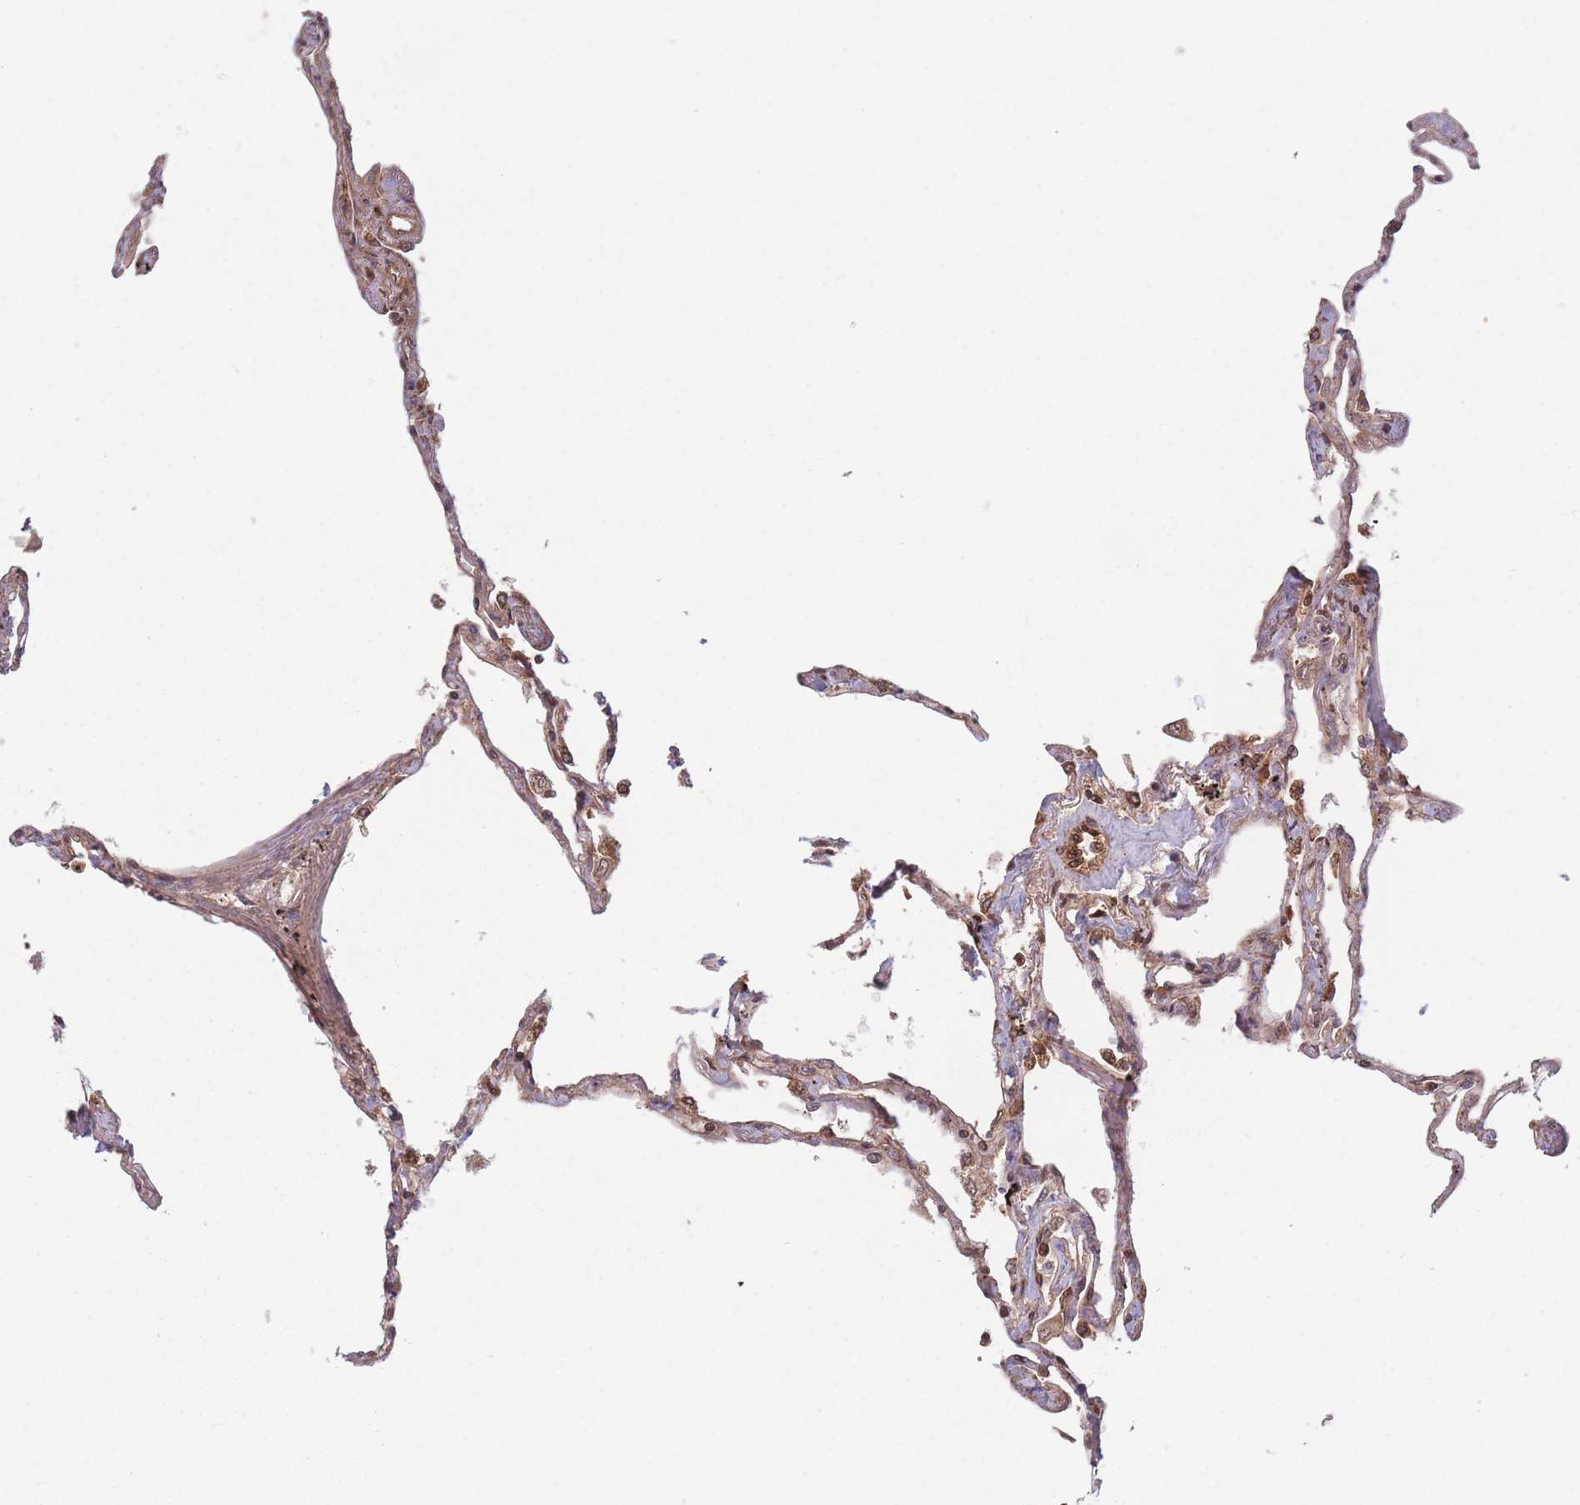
{"staining": {"intensity": "strong", "quantity": ">75%", "location": "cytoplasmic/membranous"}, "tissue": "lung", "cell_type": "Alveolar cells", "image_type": "normal", "snomed": [{"axis": "morphology", "description": "Normal tissue, NOS"}, {"axis": "topography", "description": "Lung"}], "caption": "A brown stain labels strong cytoplasmic/membranous expression of a protein in alveolar cells of unremarkable human lung. Immunohistochemistry stains the protein in brown and the nuclei are stained blue.", "gene": "PODXL2", "patient": {"sex": "female", "age": 67}}